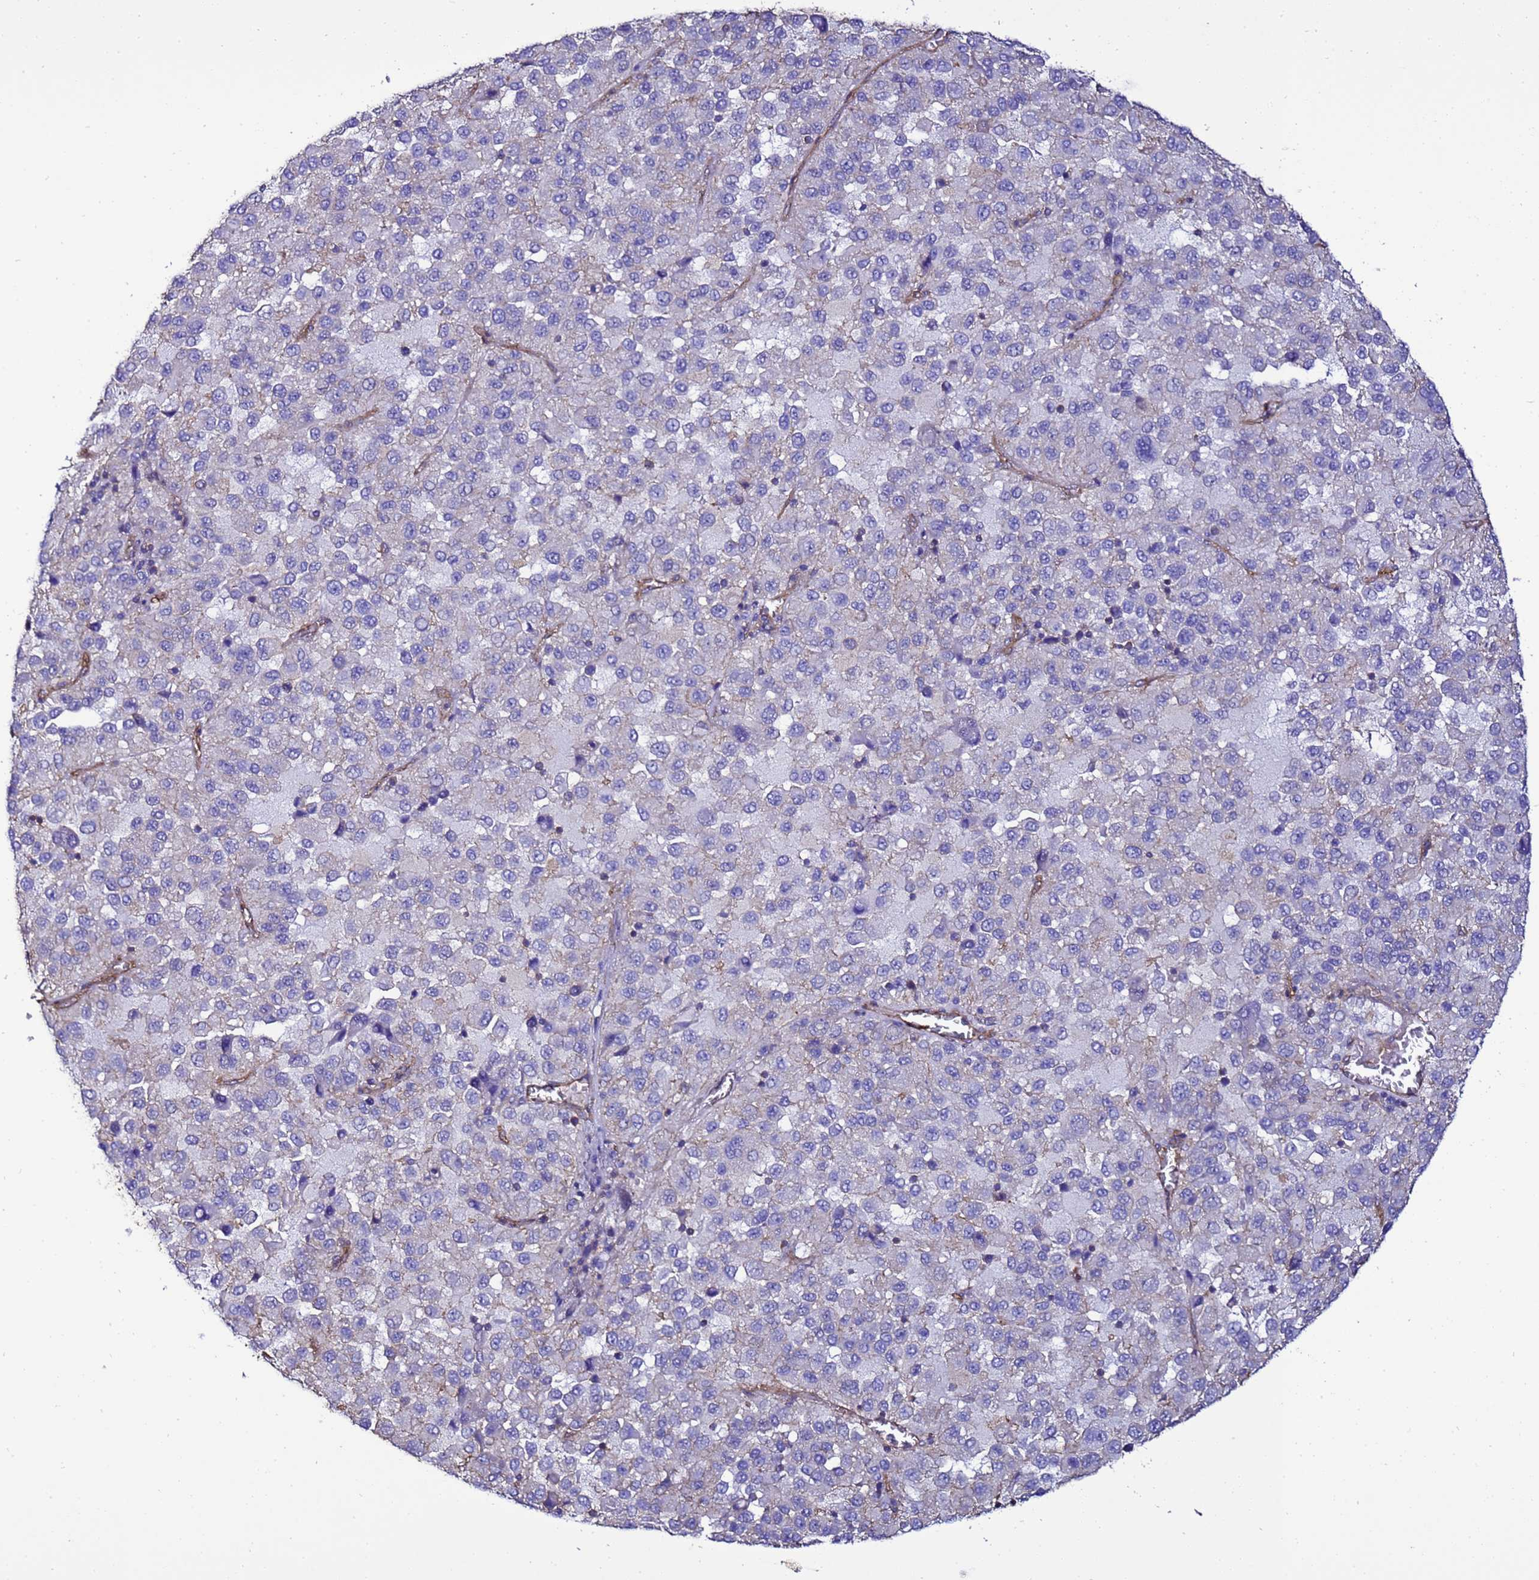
{"staining": {"intensity": "negative", "quantity": "none", "location": "none"}, "tissue": "melanoma", "cell_type": "Tumor cells", "image_type": "cancer", "snomed": [{"axis": "morphology", "description": "Malignant melanoma, Metastatic site"}, {"axis": "topography", "description": "Lung"}], "caption": "Immunohistochemistry of malignant melanoma (metastatic site) displays no expression in tumor cells. (DAB (3,3'-diaminobenzidine) IHC with hematoxylin counter stain).", "gene": "MYL12A", "patient": {"sex": "male", "age": 64}}